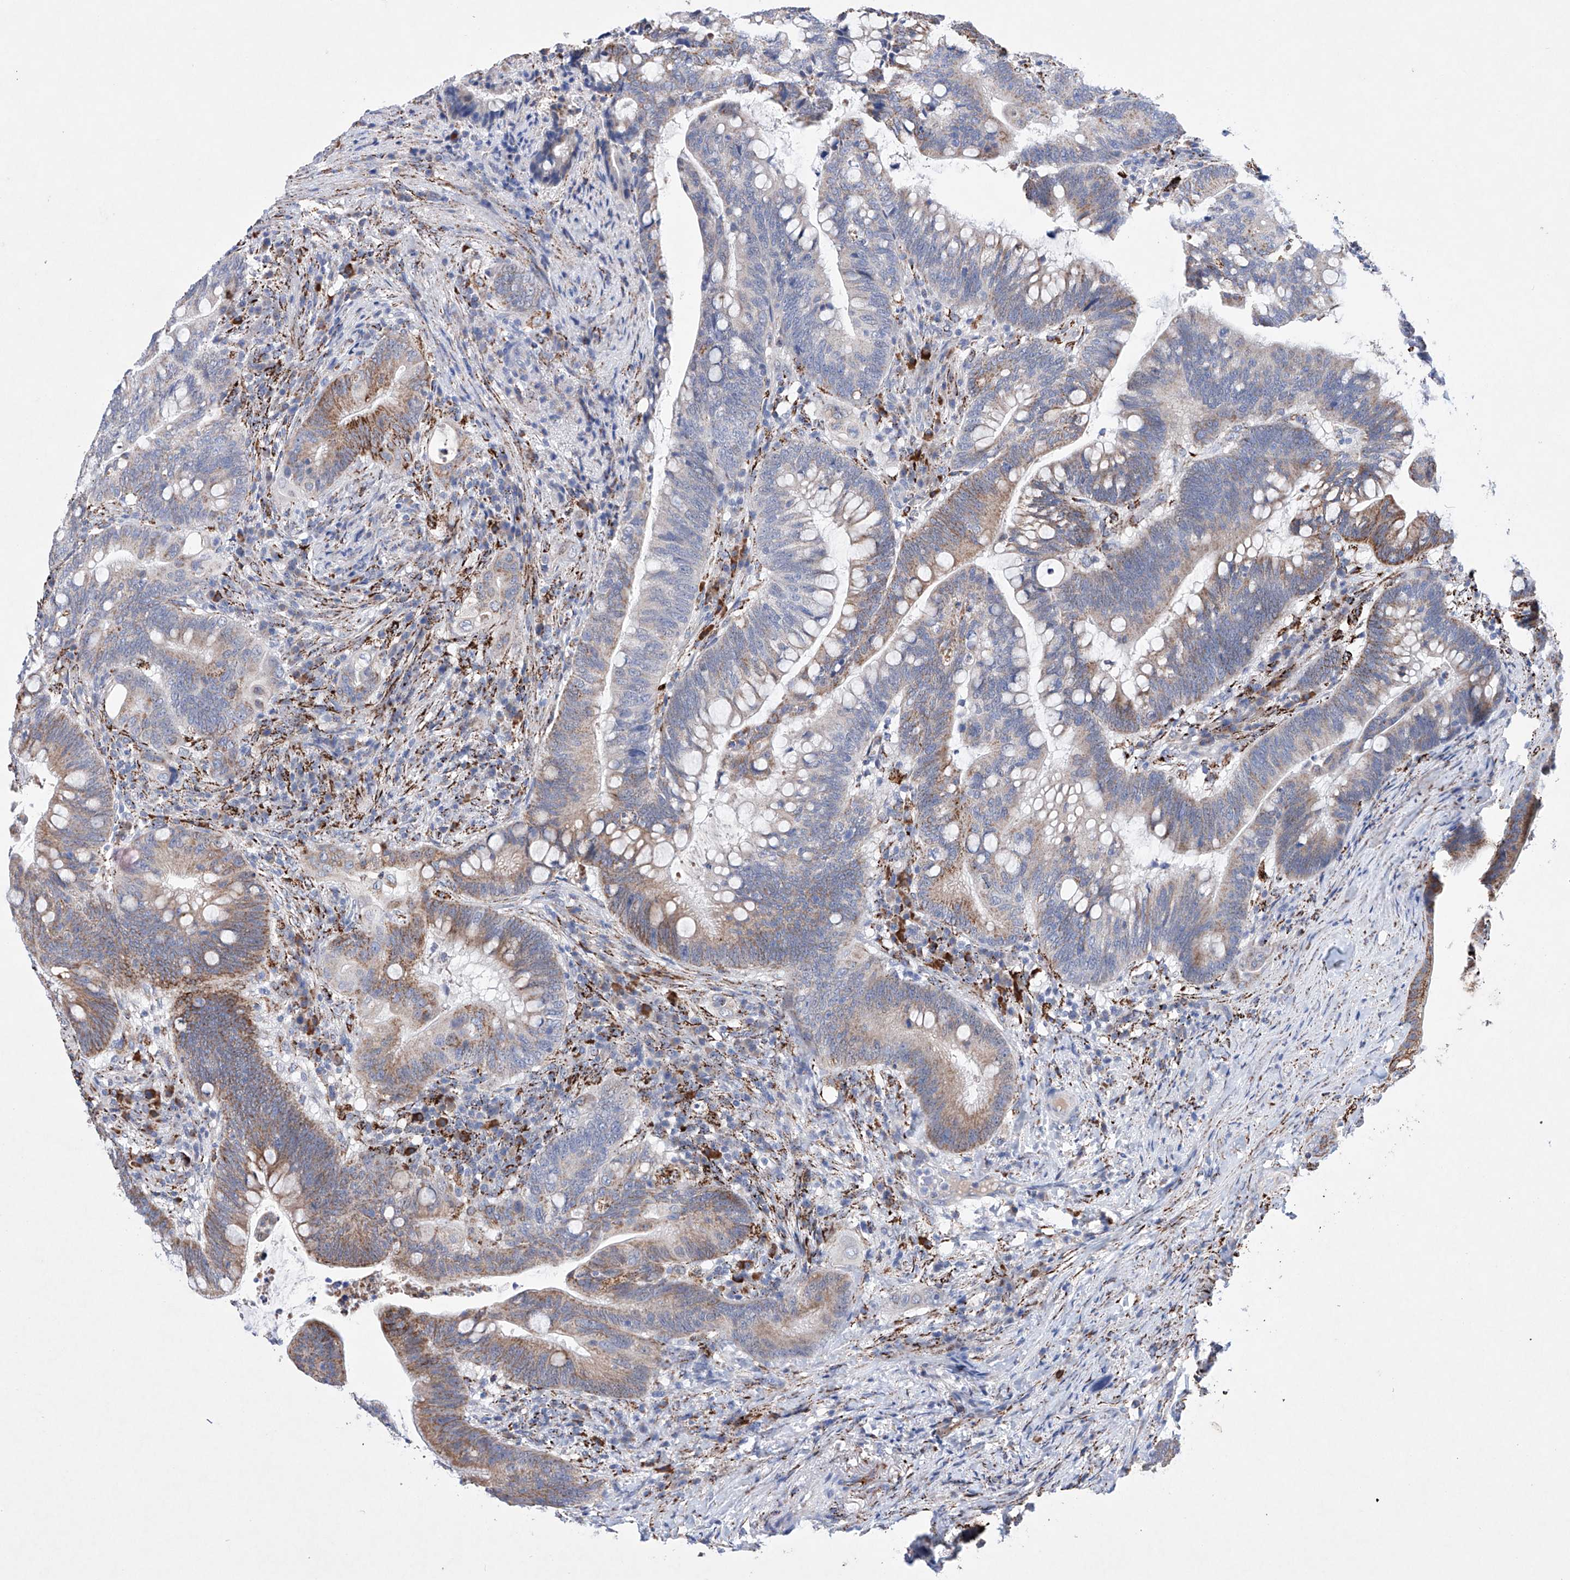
{"staining": {"intensity": "moderate", "quantity": "25%-75%", "location": "cytoplasmic/membranous"}, "tissue": "colorectal cancer", "cell_type": "Tumor cells", "image_type": "cancer", "snomed": [{"axis": "morphology", "description": "Adenocarcinoma, NOS"}, {"axis": "topography", "description": "Colon"}], "caption": "Colorectal adenocarcinoma stained with a protein marker exhibits moderate staining in tumor cells.", "gene": "NRROS", "patient": {"sex": "female", "age": 66}}